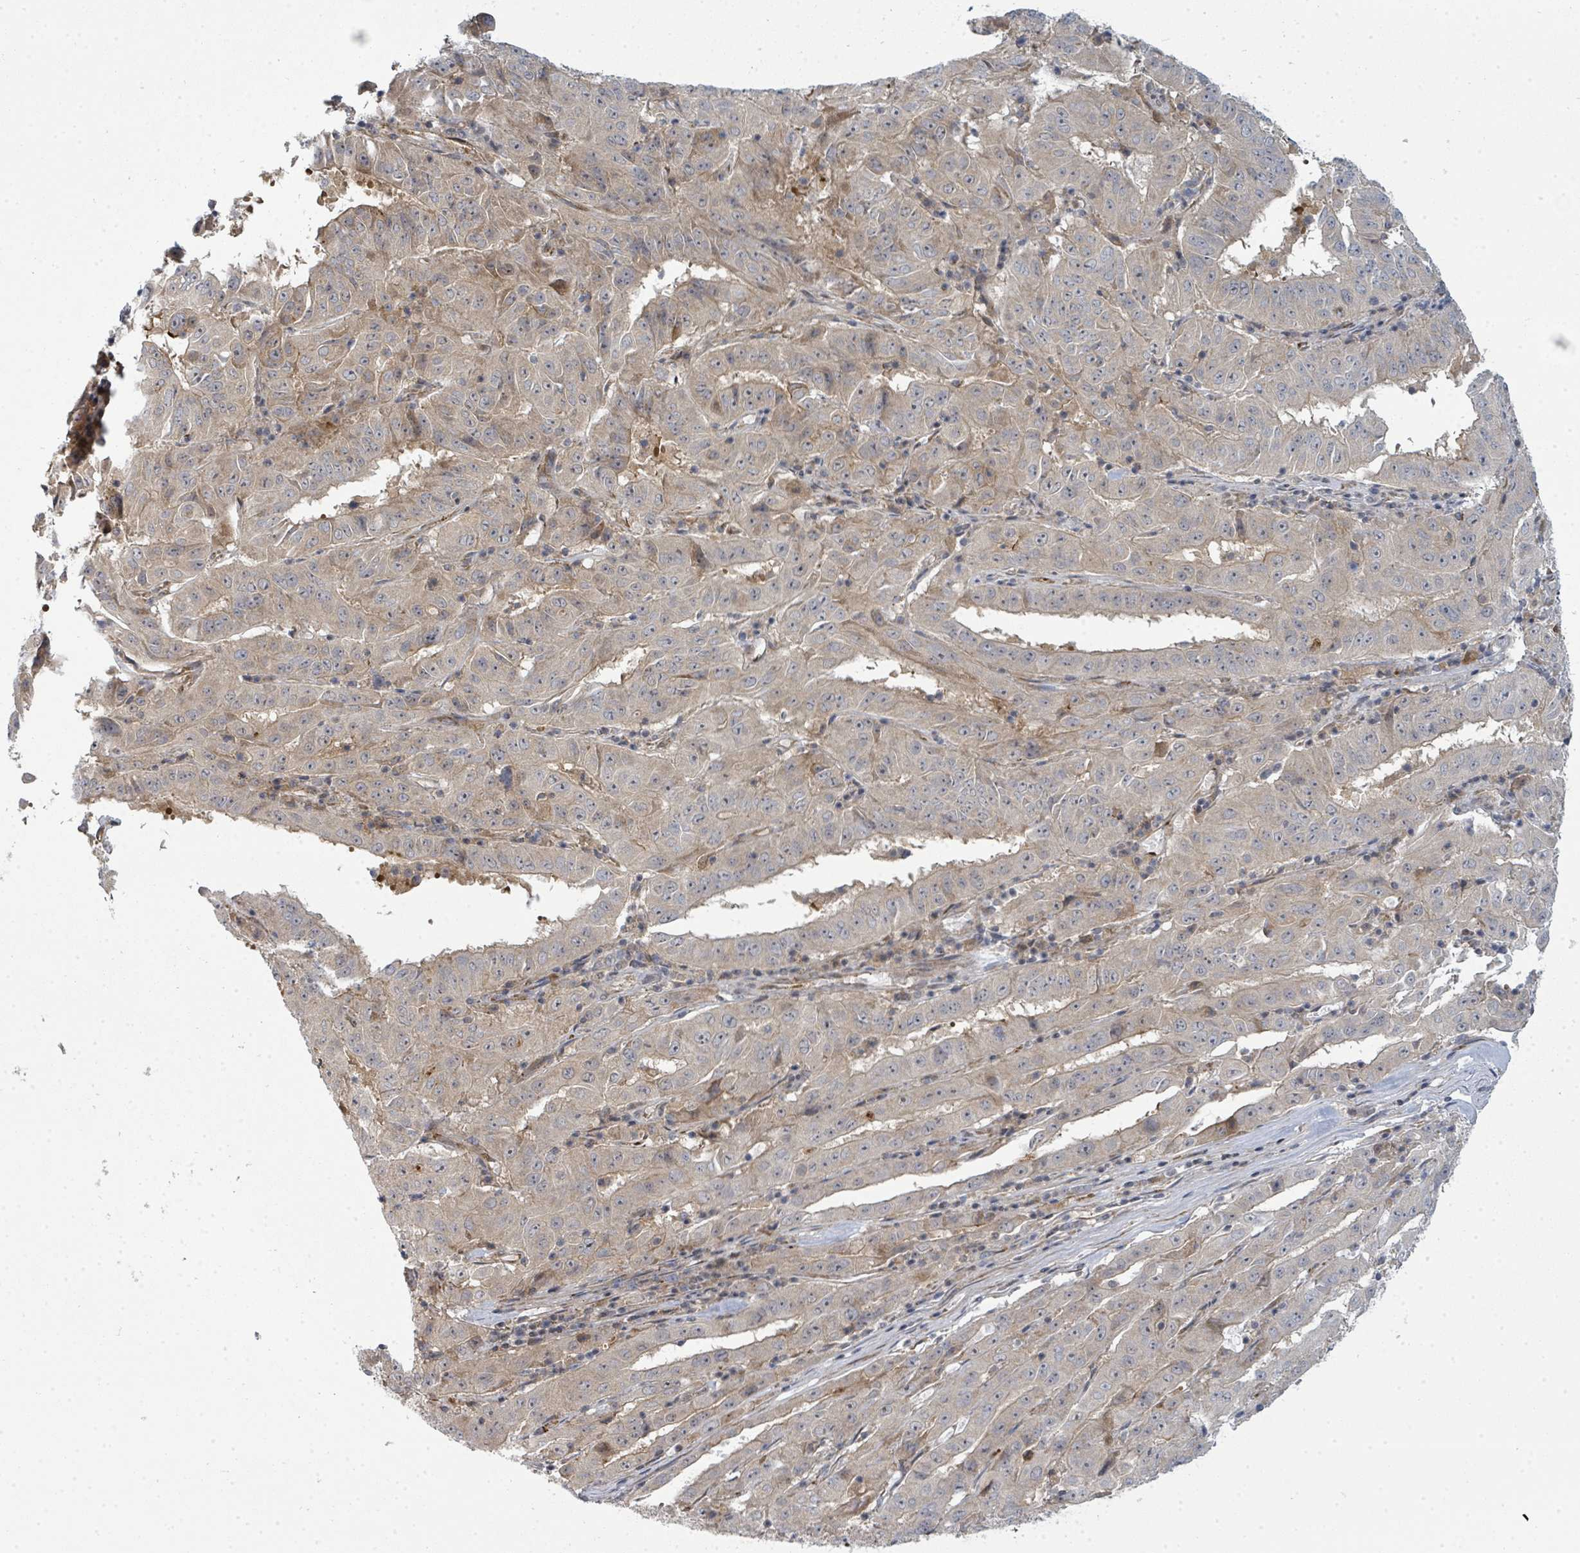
{"staining": {"intensity": "weak", "quantity": "<25%", "location": "cytoplasmic/membranous"}, "tissue": "pancreatic cancer", "cell_type": "Tumor cells", "image_type": "cancer", "snomed": [{"axis": "morphology", "description": "Adenocarcinoma, NOS"}, {"axis": "topography", "description": "Pancreas"}], "caption": "Tumor cells show no significant protein staining in adenocarcinoma (pancreatic).", "gene": "PSMG2", "patient": {"sex": "male", "age": 63}}